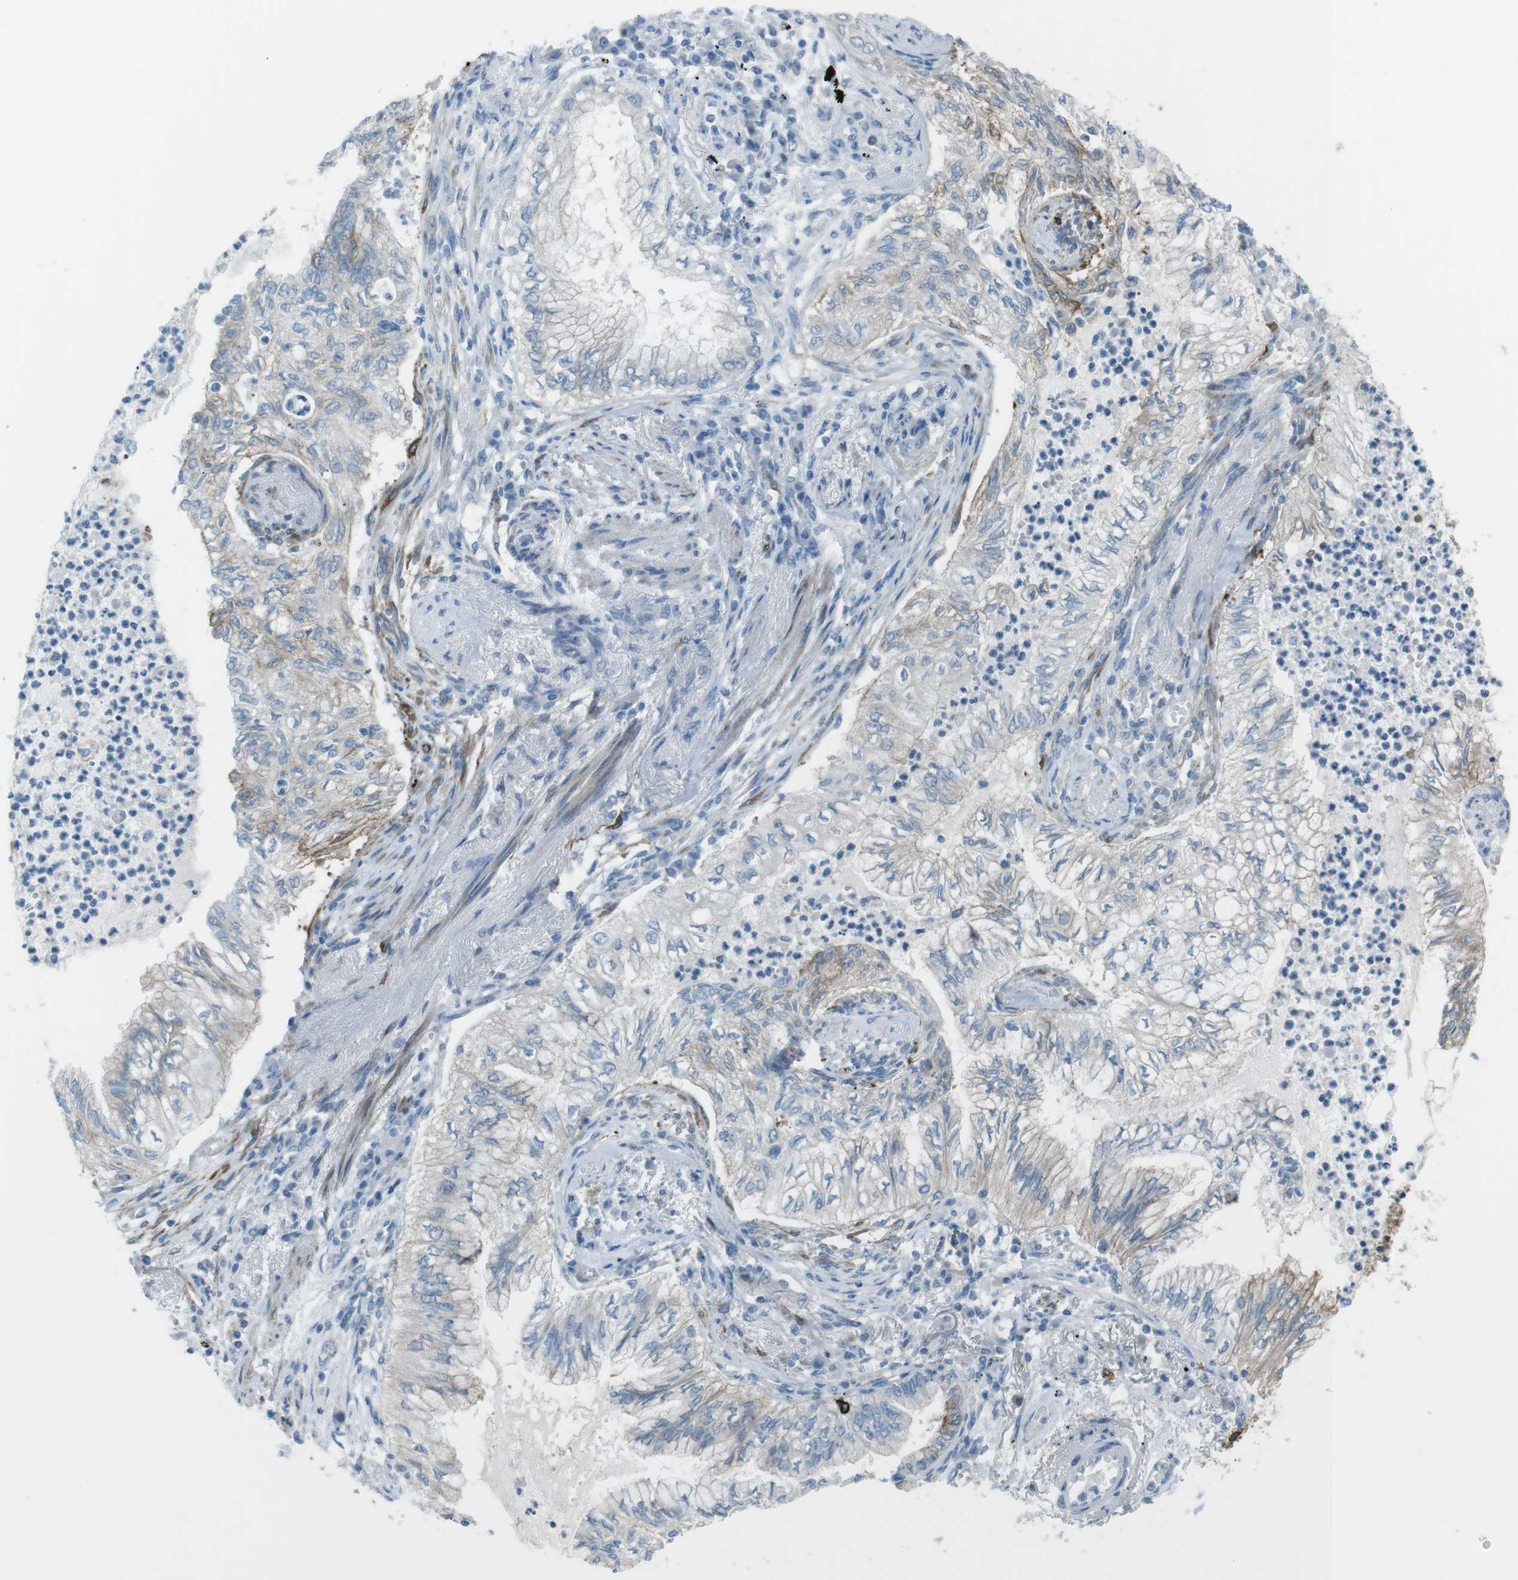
{"staining": {"intensity": "strong", "quantity": "<25%", "location": "cytoplasmic/membranous"}, "tissue": "lung cancer", "cell_type": "Tumor cells", "image_type": "cancer", "snomed": [{"axis": "morphology", "description": "Normal tissue, NOS"}, {"axis": "morphology", "description": "Adenocarcinoma, NOS"}, {"axis": "topography", "description": "Bronchus"}, {"axis": "topography", "description": "Lung"}], "caption": "Protein expression analysis of lung cancer (adenocarcinoma) displays strong cytoplasmic/membranous expression in approximately <25% of tumor cells. (DAB IHC, brown staining for protein, blue staining for nuclei).", "gene": "TUBB2A", "patient": {"sex": "female", "age": 70}}